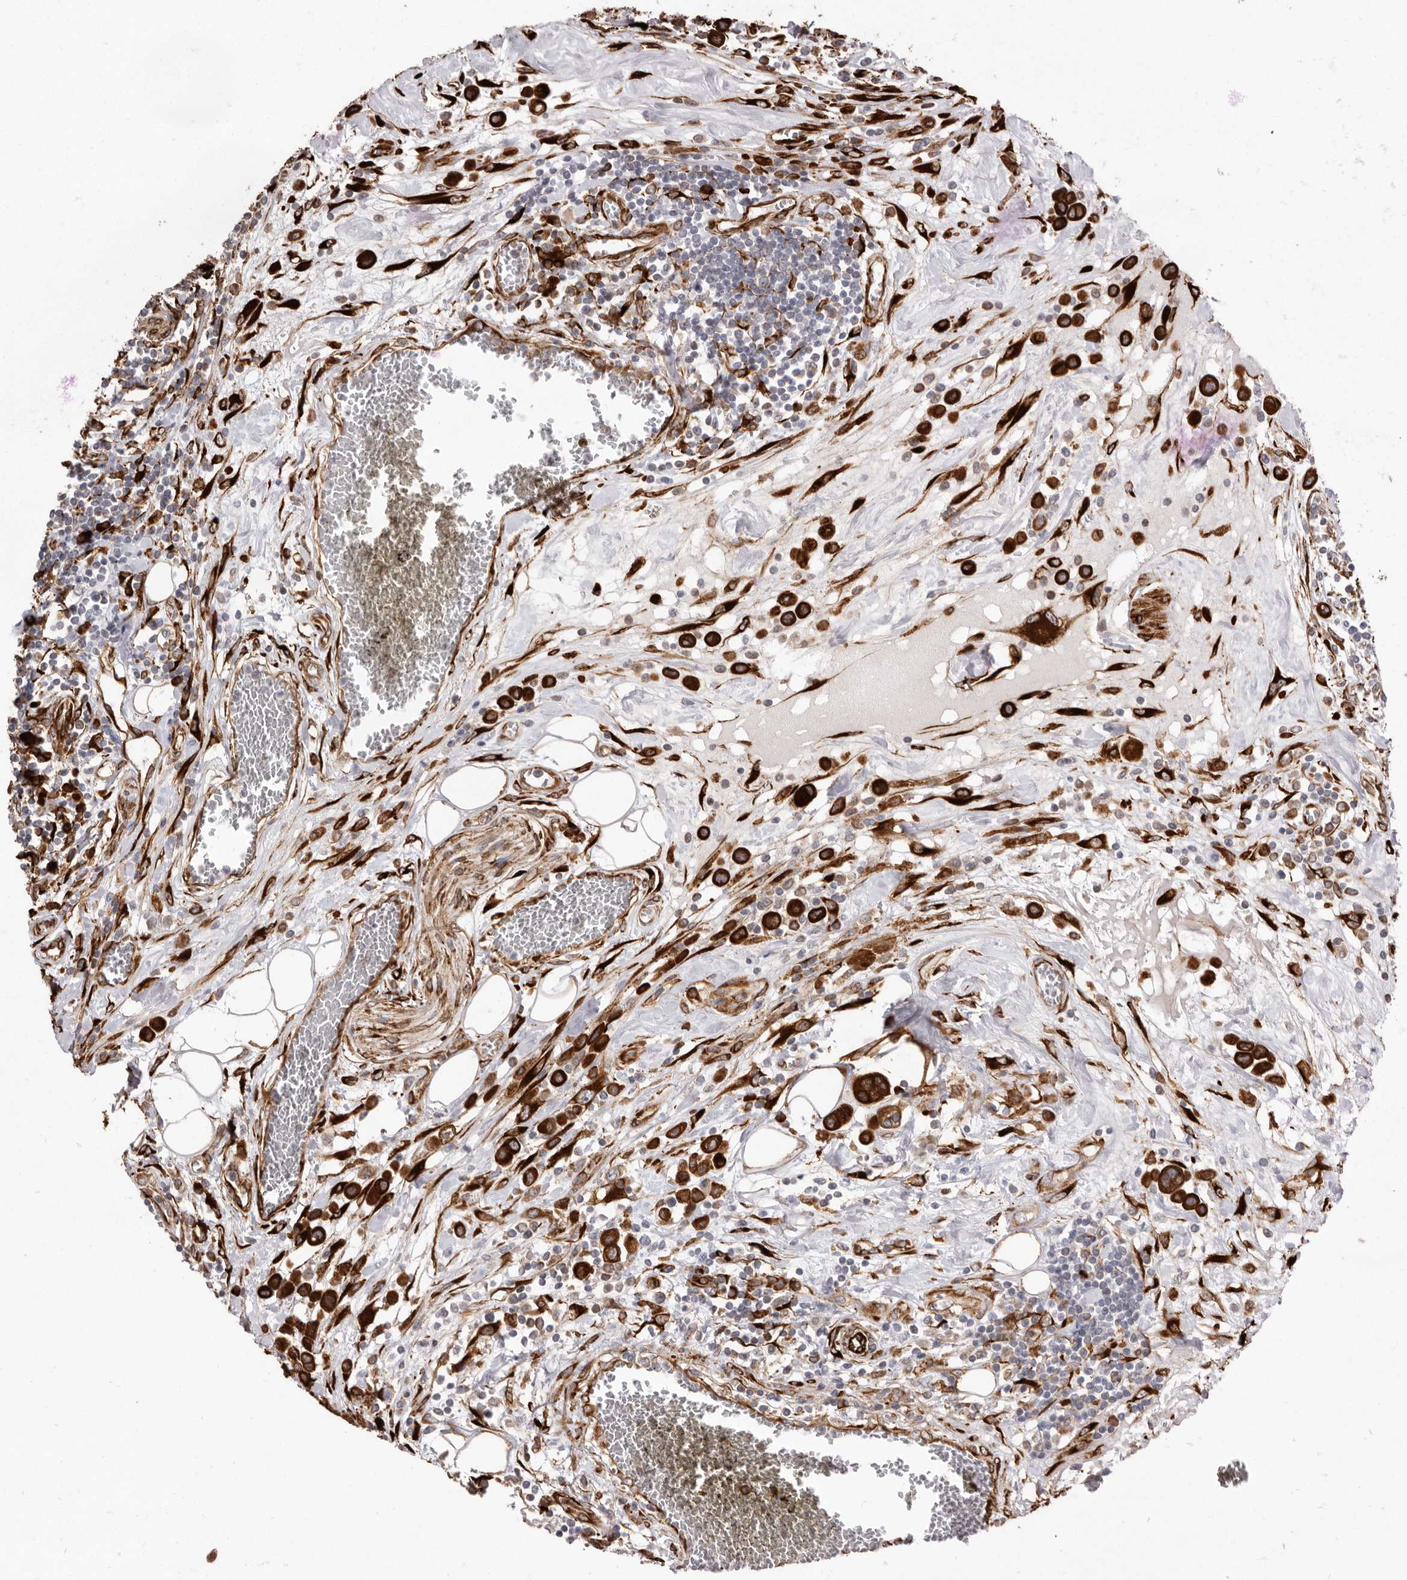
{"staining": {"intensity": "strong", "quantity": ">75%", "location": "cytoplasmic/membranous"}, "tissue": "urothelial cancer", "cell_type": "Tumor cells", "image_type": "cancer", "snomed": [{"axis": "morphology", "description": "Urothelial carcinoma, High grade"}, {"axis": "topography", "description": "Urinary bladder"}], "caption": "An immunohistochemistry histopathology image of neoplastic tissue is shown. Protein staining in brown shows strong cytoplasmic/membranous positivity in high-grade urothelial carcinoma within tumor cells. (Stains: DAB in brown, nuclei in blue, Microscopy: brightfield microscopy at high magnification).", "gene": "WDTC1", "patient": {"sex": "male", "age": 50}}